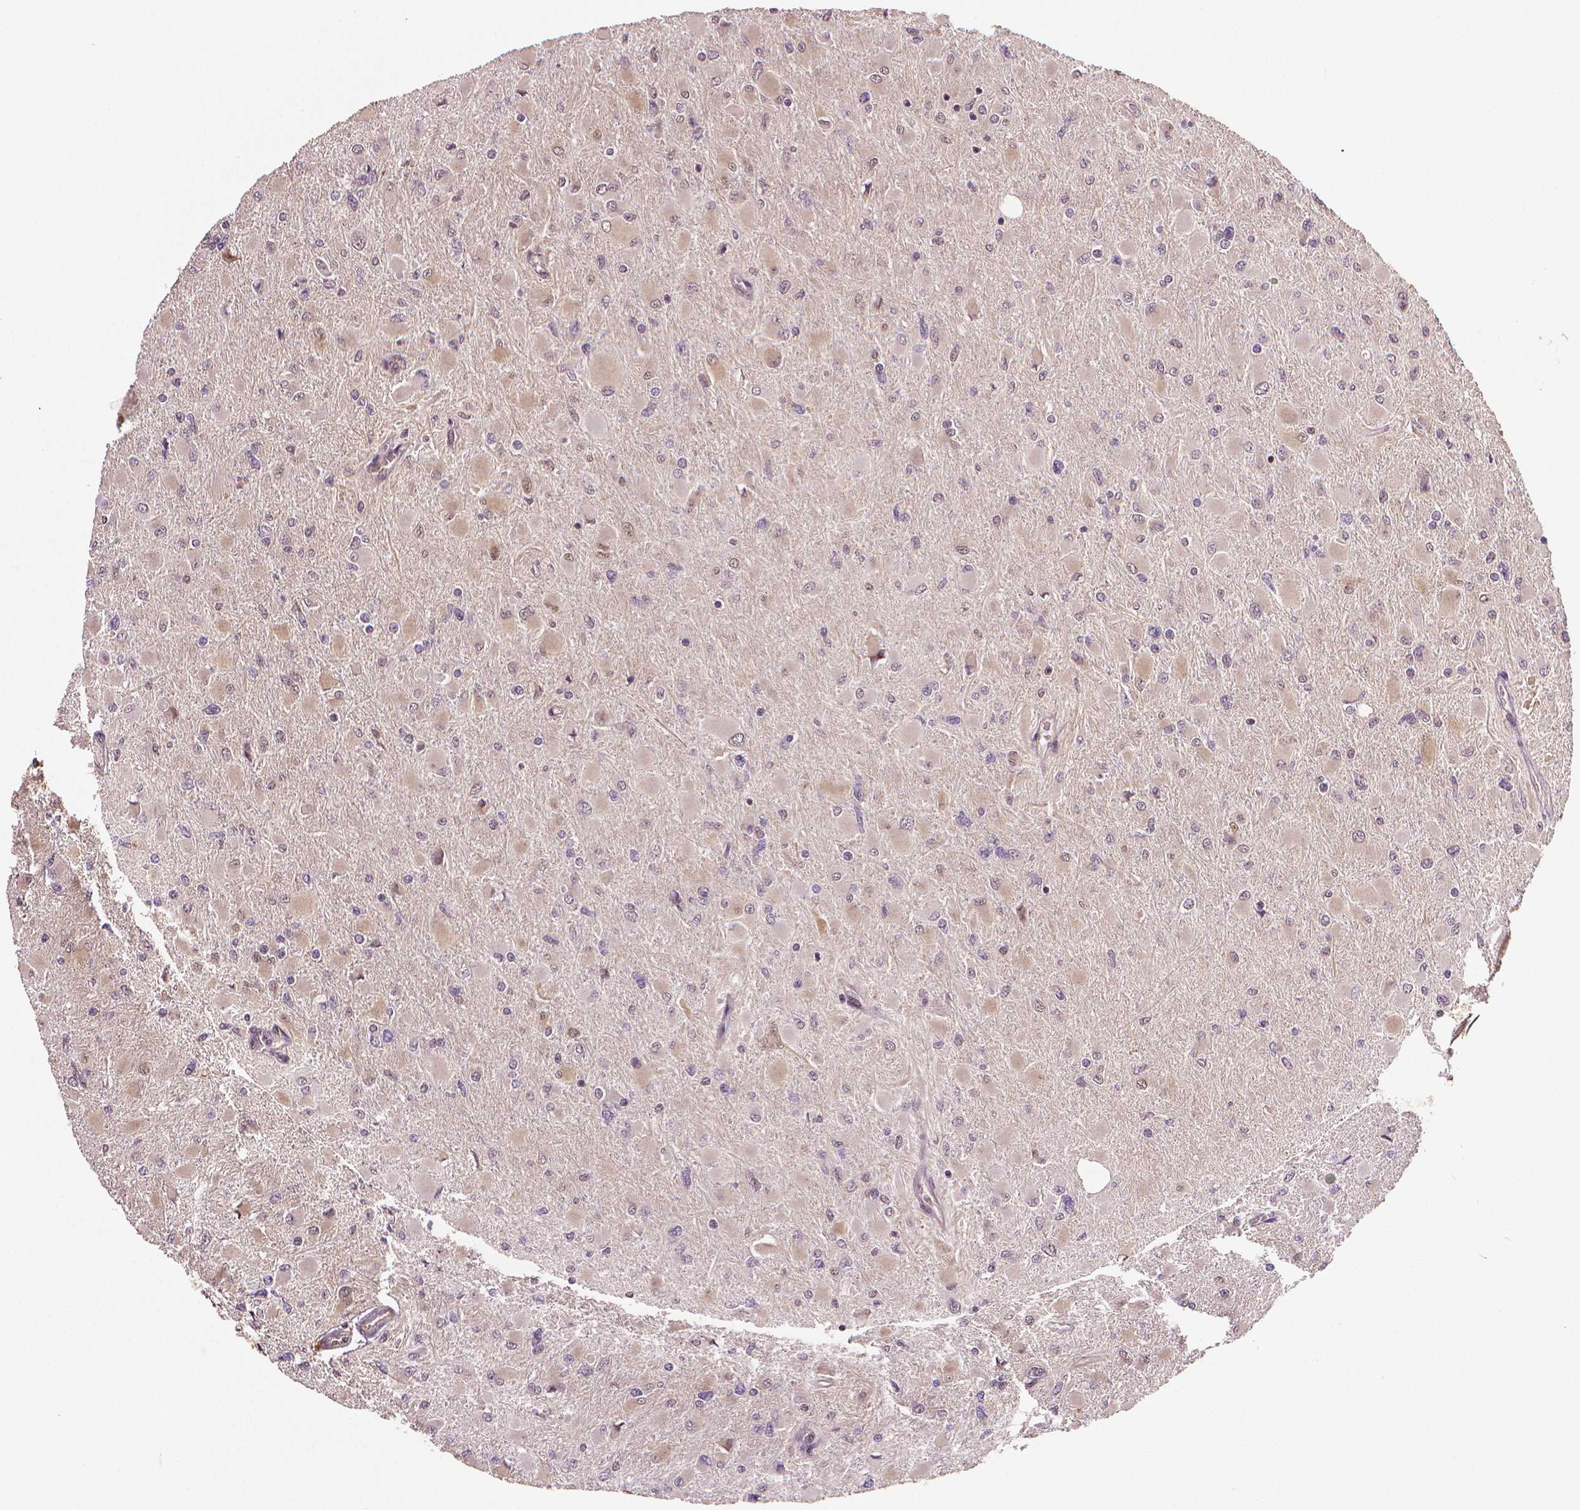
{"staining": {"intensity": "negative", "quantity": "none", "location": "none"}, "tissue": "glioma", "cell_type": "Tumor cells", "image_type": "cancer", "snomed": [{"axis": "morphology", "description": "Glioma, malignant, High grade"}, {"axis": "topography", "description": "Cerebral cortex"}], "caption": "Tumor cells show no significant protein expression in glioma.", "gene": "STAT3", "patient": {"sex": "female", "age": 36}}